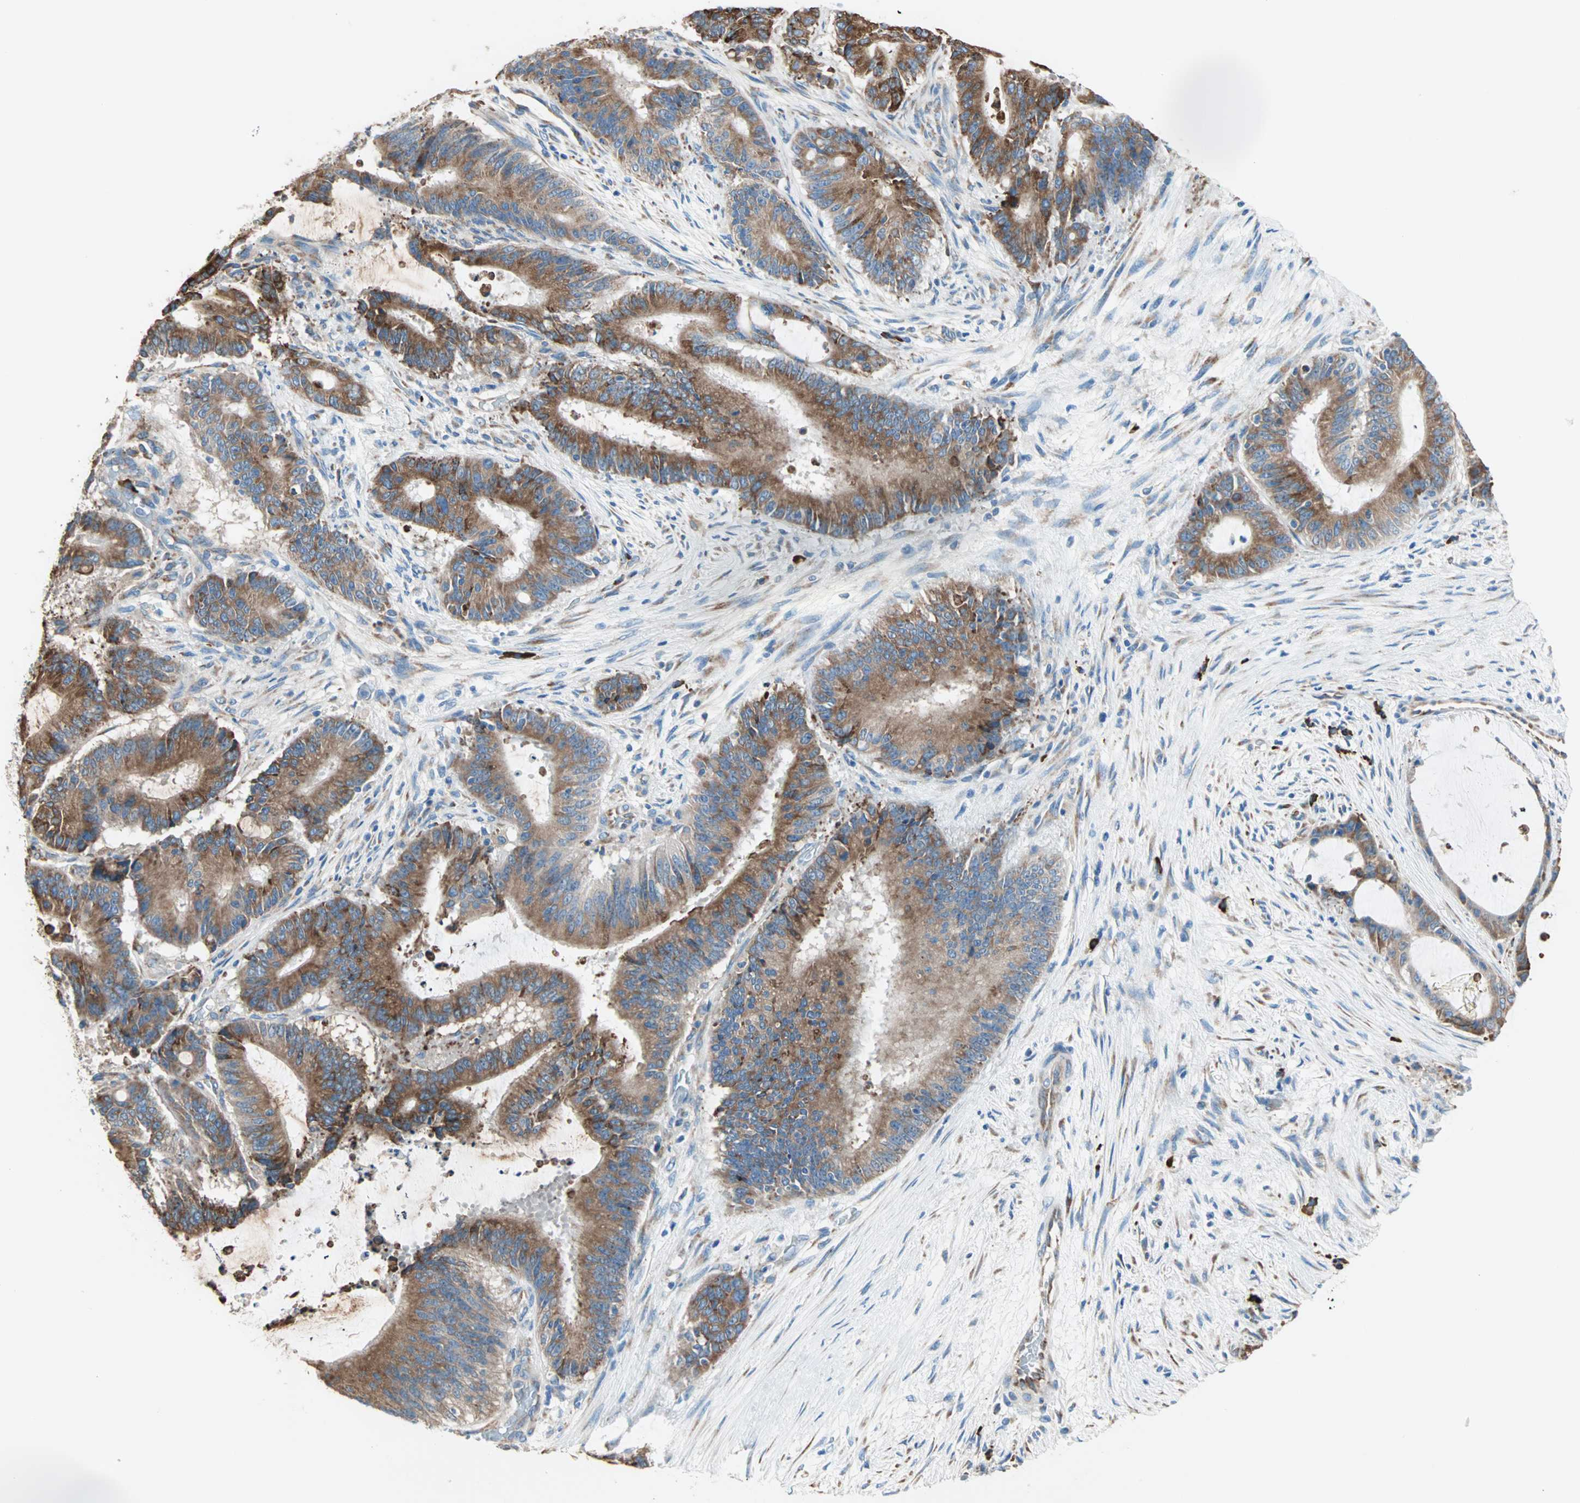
{"staining": {"intensity": "strong", "quantity": ">75%", "location": "cytoplasmic/membranous"}, "tissue": "liver cancer", "cell_type": "Tumor cells", "image_type": "cancer", "snomed": [{"axis": "morphology", "description": "Cholangiocarcinoma"}, {"axis": "topography", "description": "Liver"}], "caption": "Protein positivity by IHC demonstrates strong cytoplasmic/membranous staining in approximately >75% of tumor cells in liver cancer.", "gene": "PLCXD1", "patient": {"sex": "female", "age": 73}}